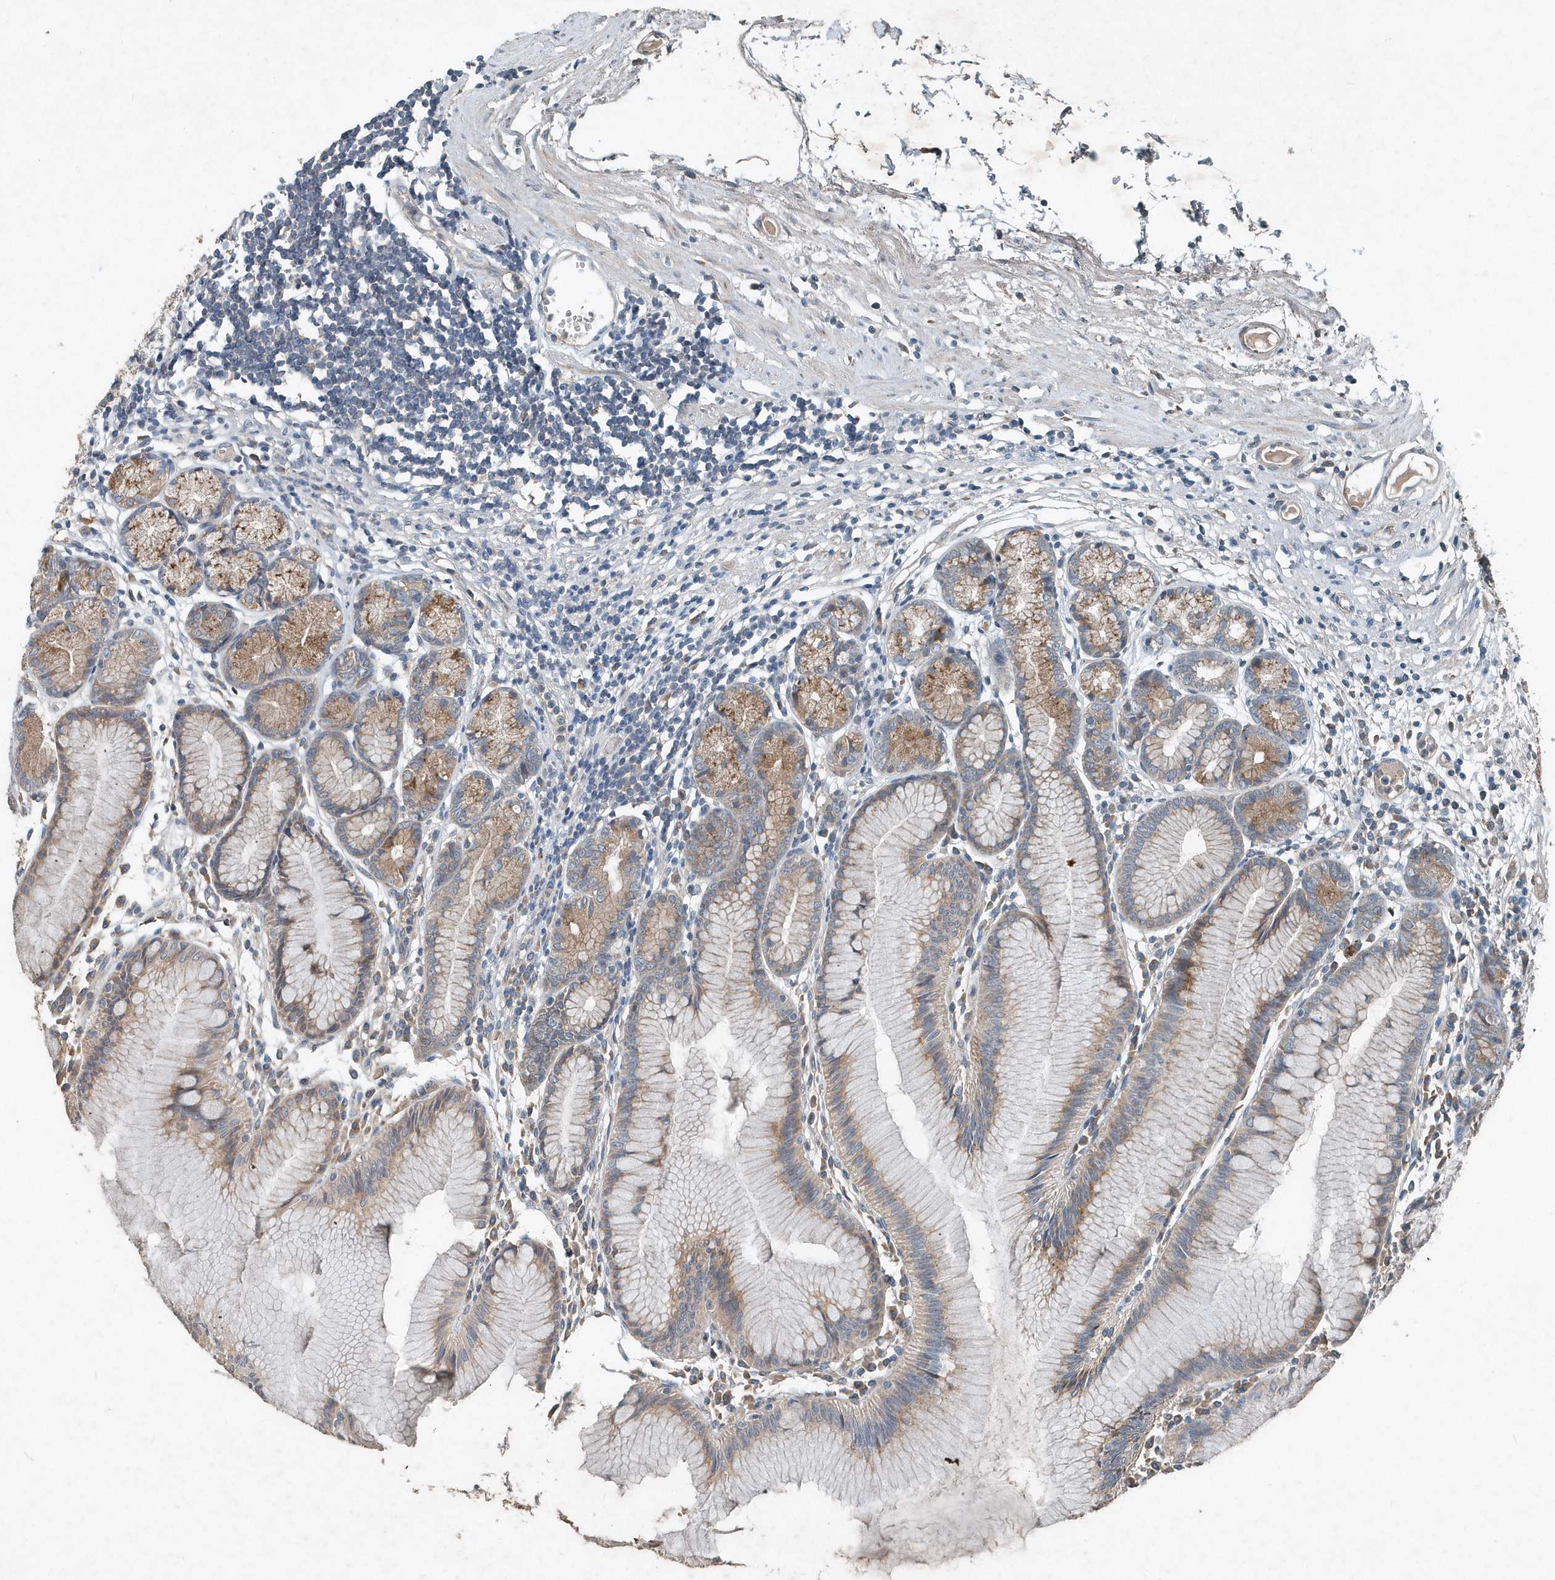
{"staining": {"intensity": "moderate", "quantity": "25%-75%", "location": "cytoplasmic/membranous"}, "tissue": "stomach", "cell_type": "Glandular cells", "image_type": "normal", "snomed": [{"axis": "morphology", "description": "Normal tissue, NOS"}, {"axis": "topography", "description": "Stomach"}], "caption": "Immunohistochemistry (IHC) histopathology image of benign human stomach stained for a protein (brown), which displays medium levels of moderate cytoplasmic/membranous staining in about 25%-75% of glandular cells.", "gene": "SCFD2", "patient": {"sex": "female", "age": 57}}